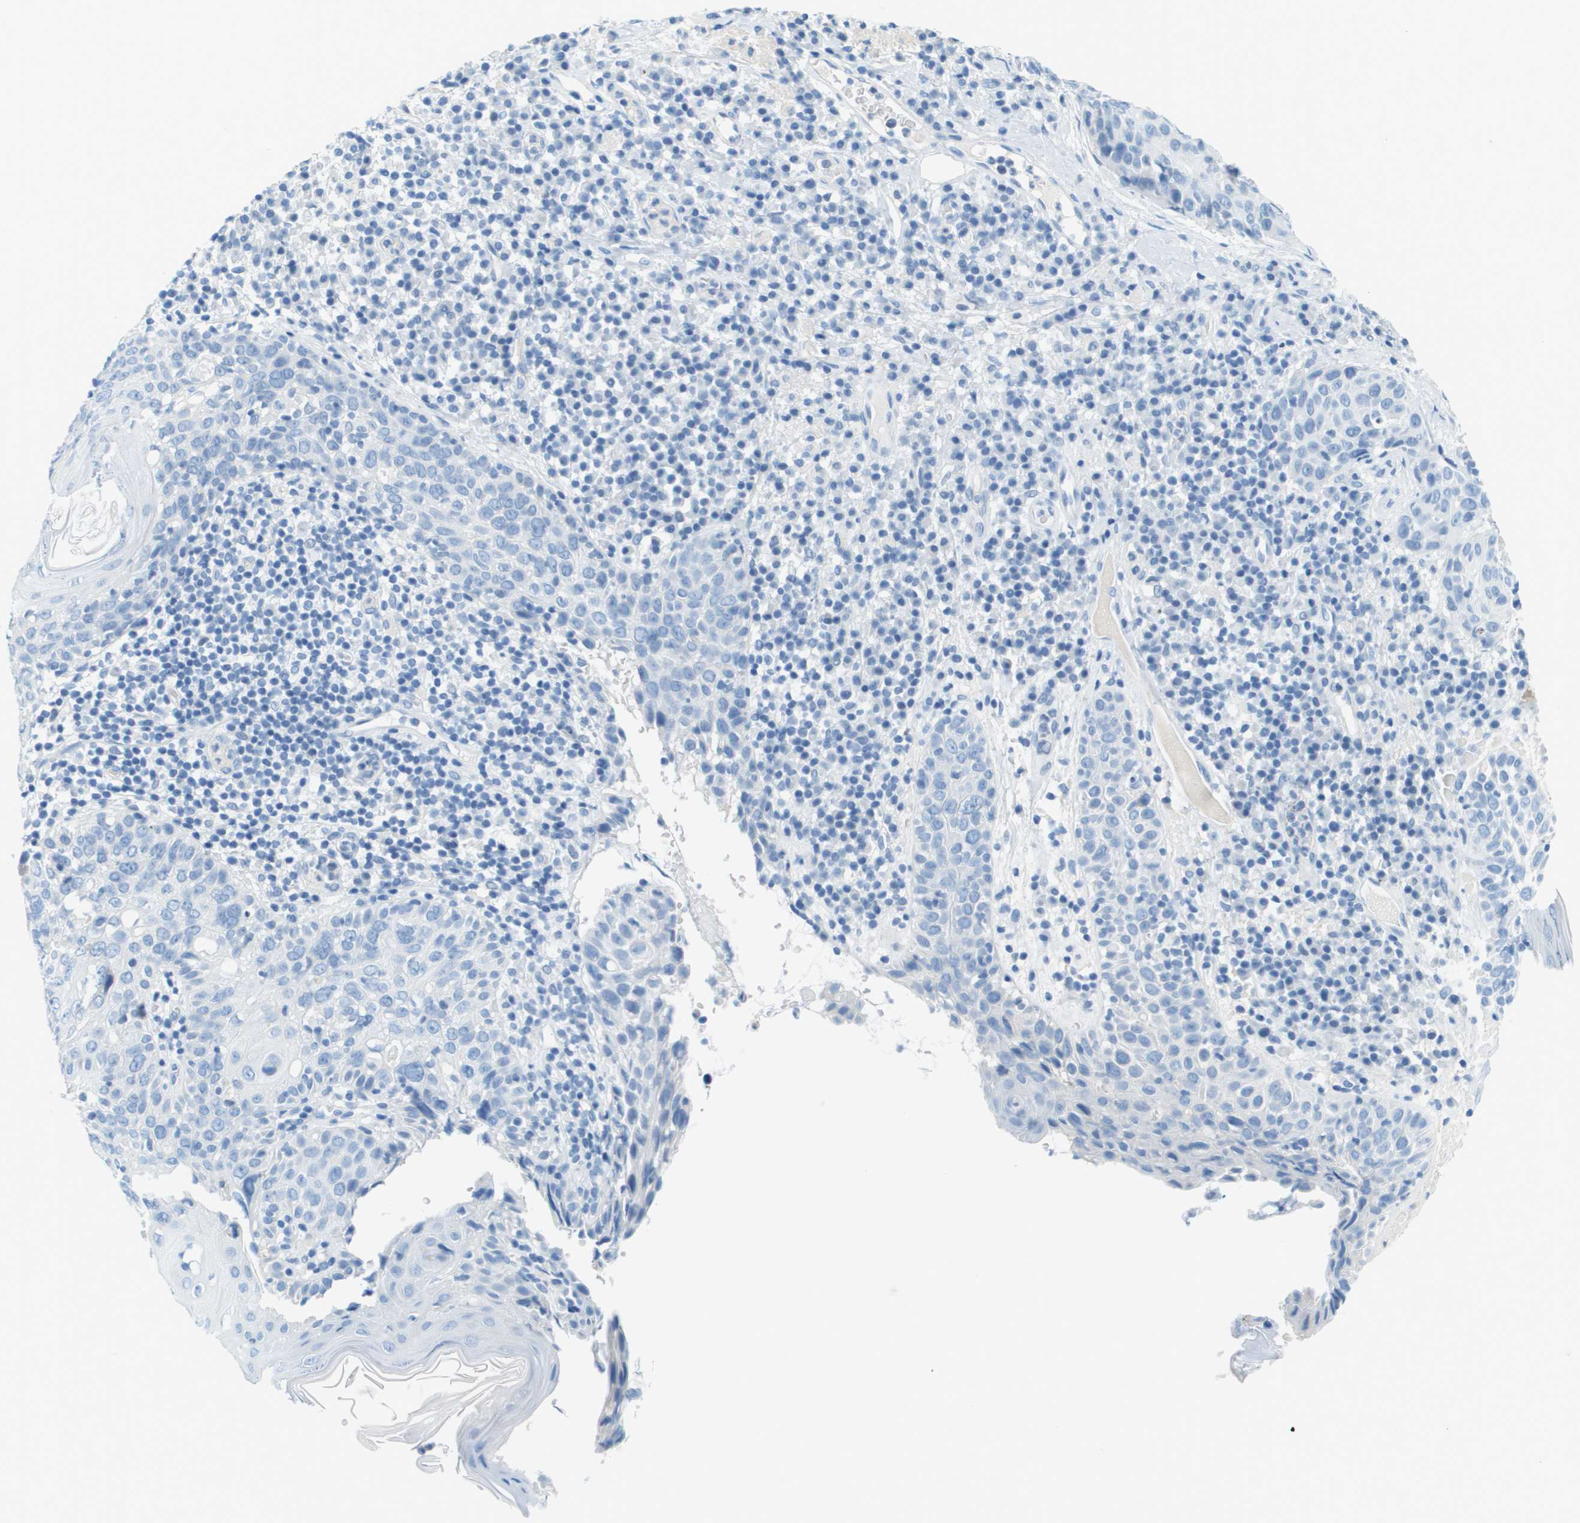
{"staining": {"intensity": "negative", "quantity": "none", "location": "none"}, "tissue": "skin cancer", "cell_type": "Tumor cells", "image_type": "cancer", "snomed": [{"axis": "morphology", "description": "Squamous cell carcinoma in situ, NOS"}, {"axis": "morphology", "description": "Squamous cell carcinoma, NOS"}, {"axis": "topography", "description": "Skin"}], "caption": "IHC image of neoplastic tissue: human skin cancer stained with DAB (3,3'-diaminobenzidine) reveals no significant protein expression in tumor cells.", "gene": "CDHR2", "patient": {"sex": "male", "age": 93}}